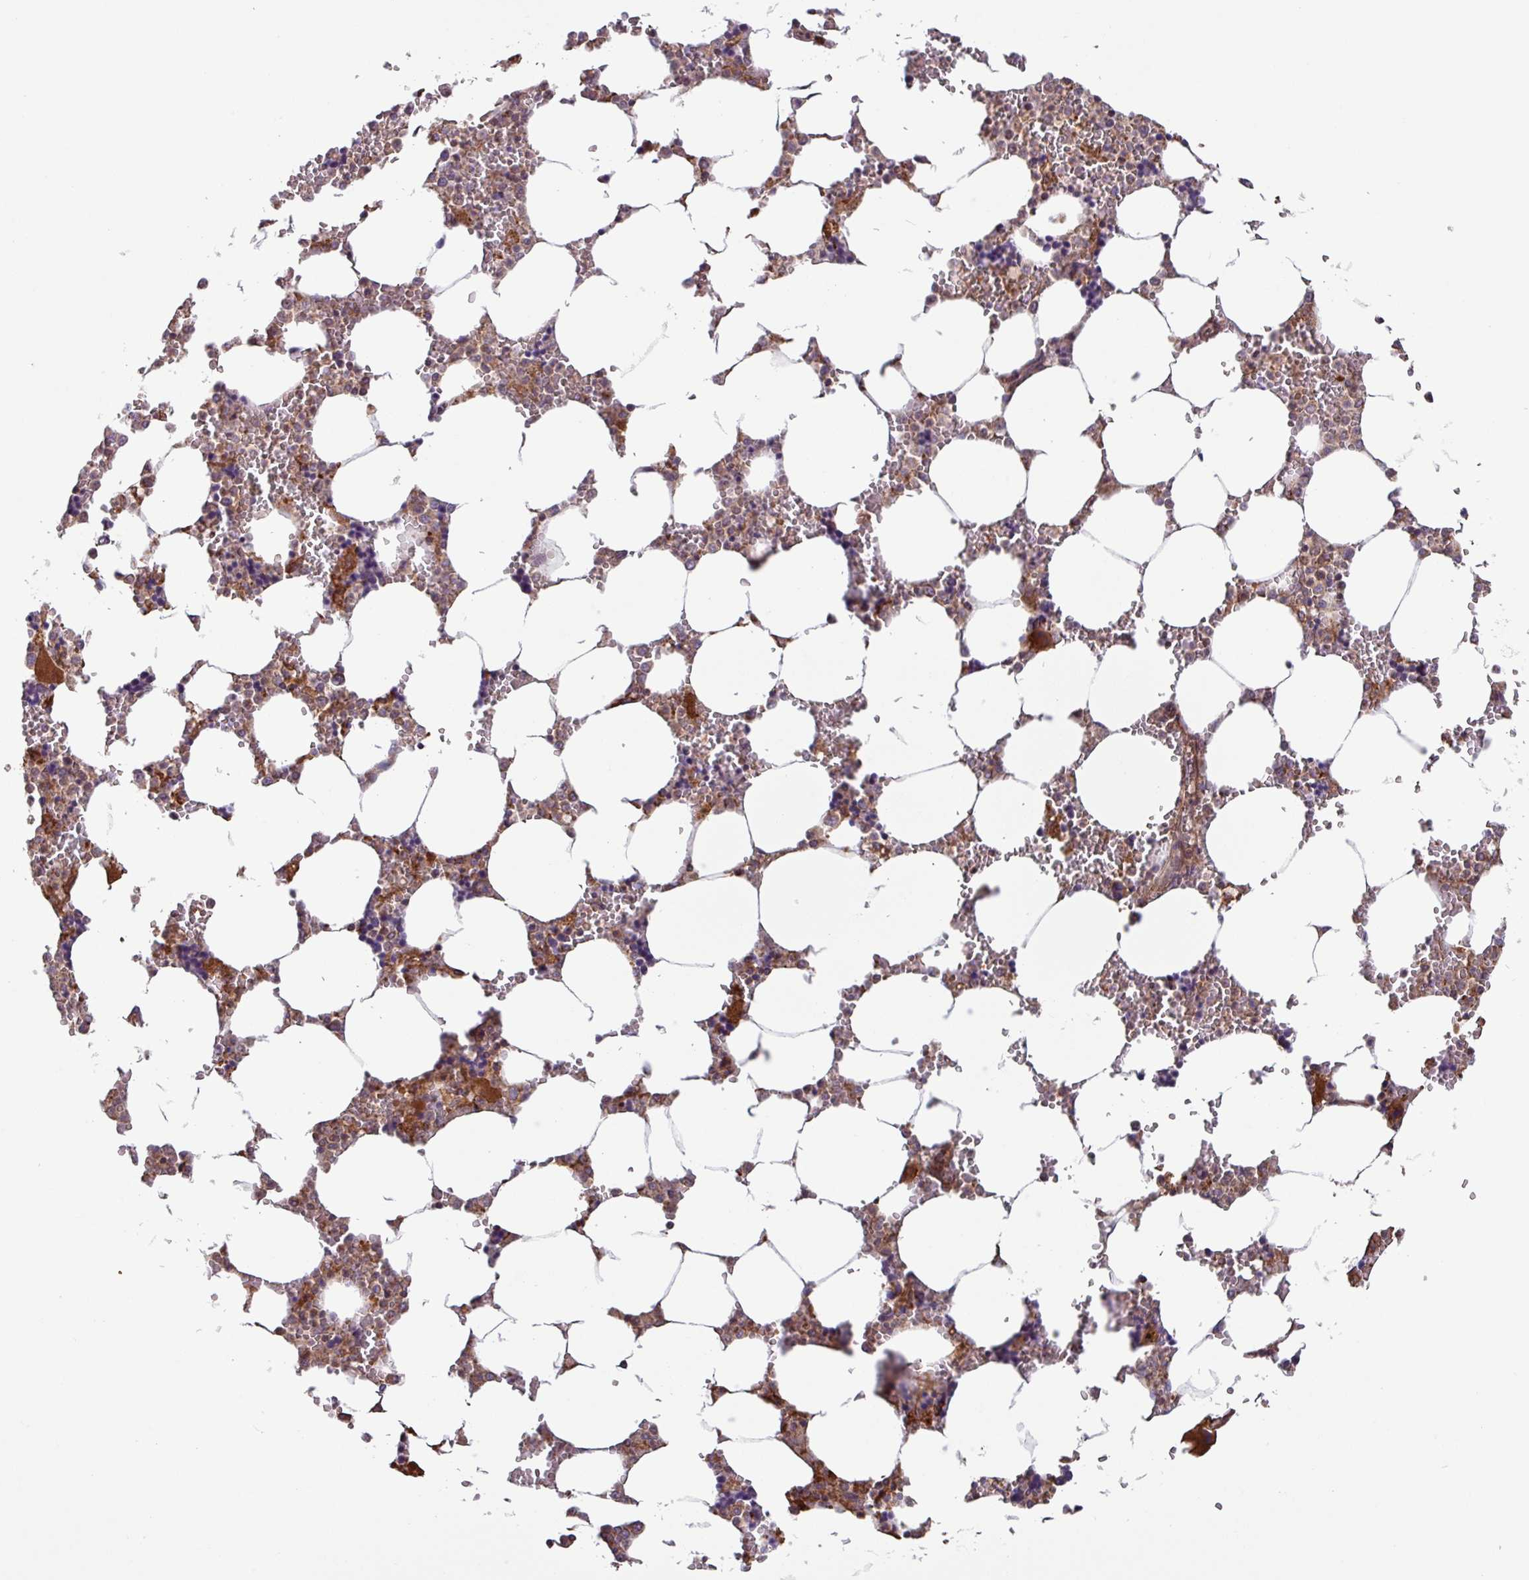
{"staining": {"intensity": "moderate", "quantity": "25%-75%", "location": "cytoplasmic/membranous"}, "tissue": "bone marrow", "cell_type": "Hematopoietic cells", "image_type": "normal", "snomed": [{"axis": "morphology", "description": "Normal tissue, NOS"}, {"axis": "topography", "description": "Bone marrow"}], "caption": "Protein staining demonstrates moderate cytoplasmic/membranous staining in about 25%-75% of hematopoietic cells in normal bone marrow. Using DAB (3,3'-diaminobenzidine) (brown) and hematoxylin (blue) stains, captured at high magnification using brightfield microscopy.", "gene": "PLEKHD1", "patient": {"sex": "male", "age": 64}}